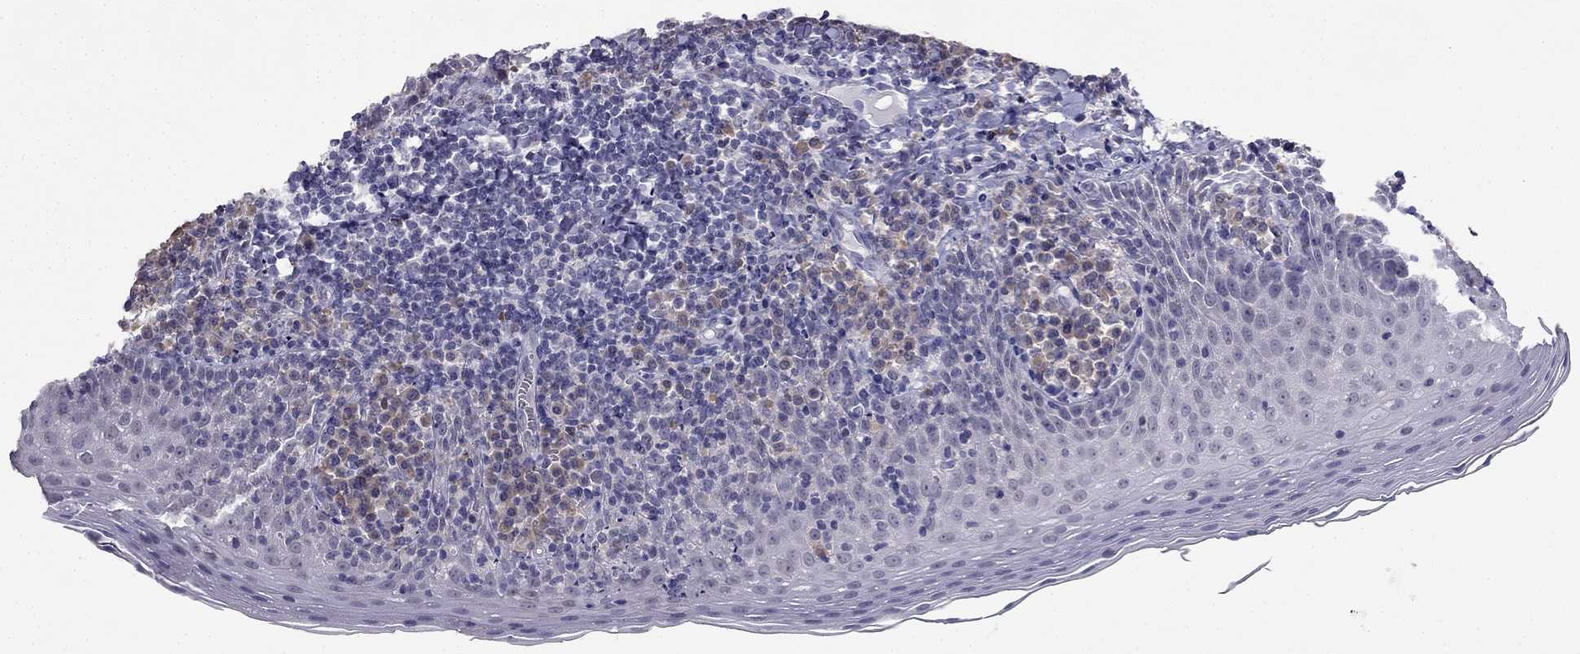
{"staining": {"intensity": "weak", "quantity": "<25%", "location": "cytoplasmic/membranous"}, "tissue": "tonsil", "cell_type": "Germinal center cells", "image_type": "normal", "snomed": [{"axis": "morphology", "description": "Normal tissue, NOS"}, {"axis": "morphology", "description": "Inflammation, NOS"}, {"axis": "topography", "description": "Tonsil"}], "caption": "A high-resolution micrograph shows immunohistochemistry staining of normal tonsil, which reveals no significant staining in germinal center cells. (Stains: DAB immunohistochemistry (IHC) with hematoxylin counter stain, Microscopy: brightfield microscopy at high magnification).", "gene": "C16orf89", "patient": {"sex": "female", "age": 31}}